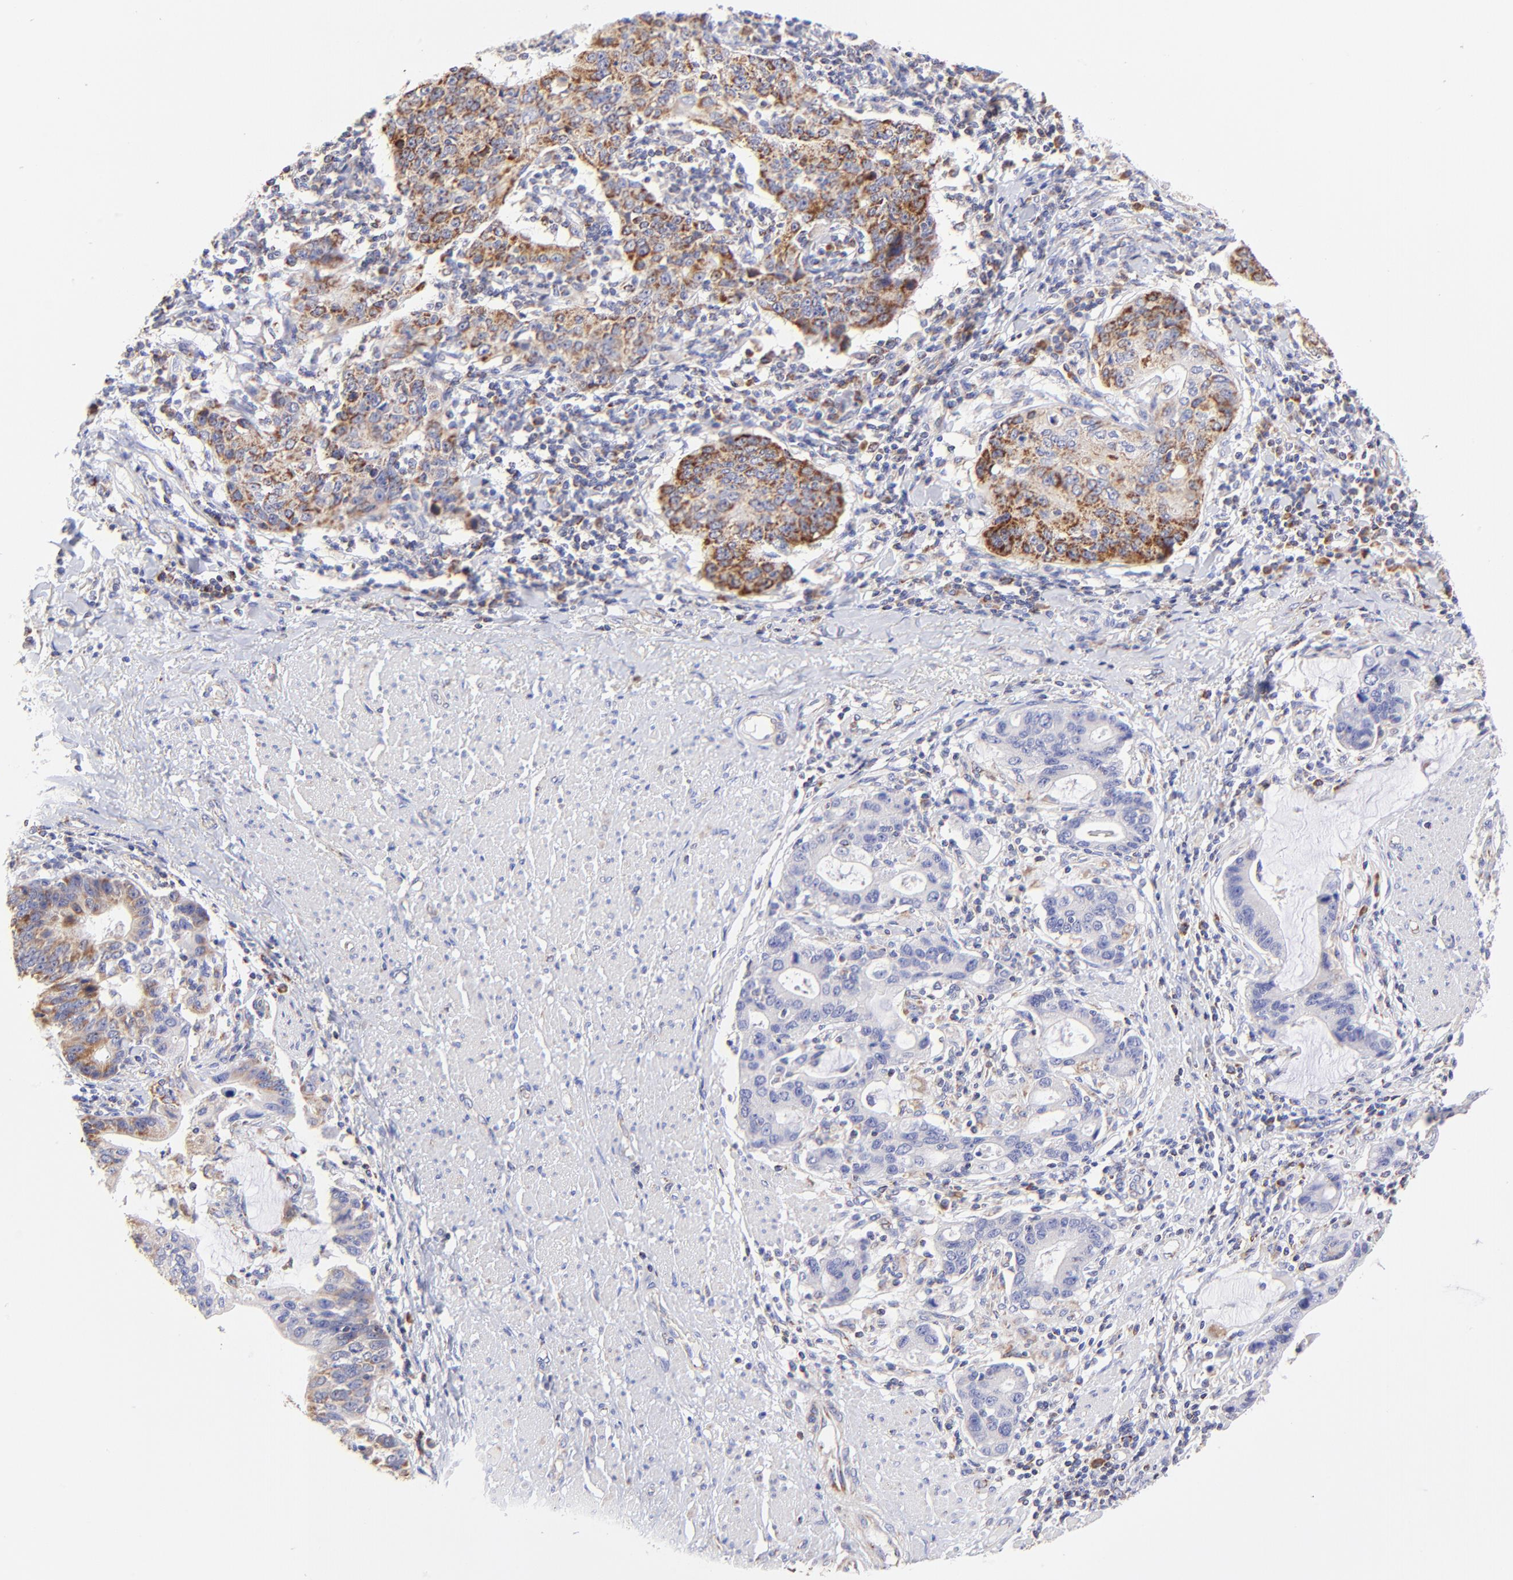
{"staining": {"intensity": "moderate", "quantity": ">75%", "location": "cytoplasmic/membranous"}, "tissue": "stomach cancer", "cell_type": "Tumor cells", "image_type": "cancer", "snomed": [{"axis": "morphology", "description": "Adenocarcinoma, NOS"}, {"axis": "topography", "description": "Esophagus"}, {"axis": "topography", "description": "Stomach"}], "caption": "Immunohistochemical staining of human adenocarcinoma (stomach) demonstrates medium levels of moderate cytoplasmic/membranous staining in approximately >75% of tumor cells.", "gene": "ECH1", "patient": {"sex": "male", "age": 74}}